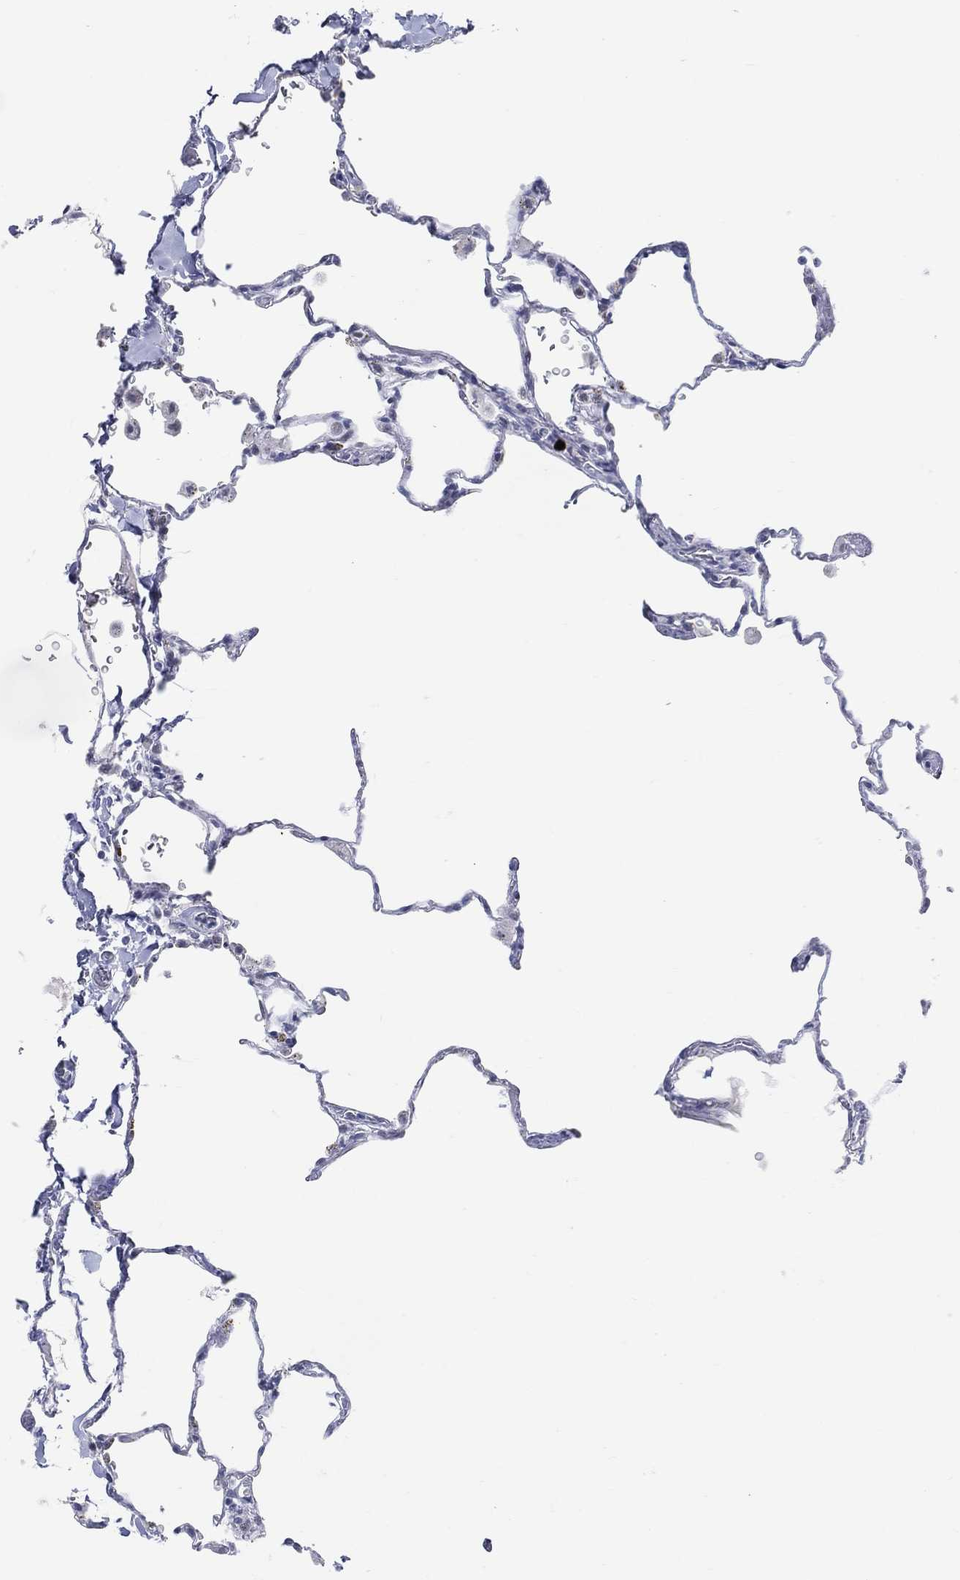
{"staining": {"intensity": "negative", "quantity": "none", "location": "none"}, "tissue": "lung", "cell_type": "Alveolar cells", "image_type": "normal", "snomed": [{"axis": "morphology", "description": "Normal tissue, NOS"}, {"axis": "morphology", "description": "Adenocarcinoma, metastatic, NOS"}, {"axis": "topography", "description": "Lung"}], "caption": "This is an immunohistochemistry photomicrograph of benign human lung. There is no staining in alveolar cells.", "gene": "CFAP58", "patient": {"sex": "male", "age": 45}}